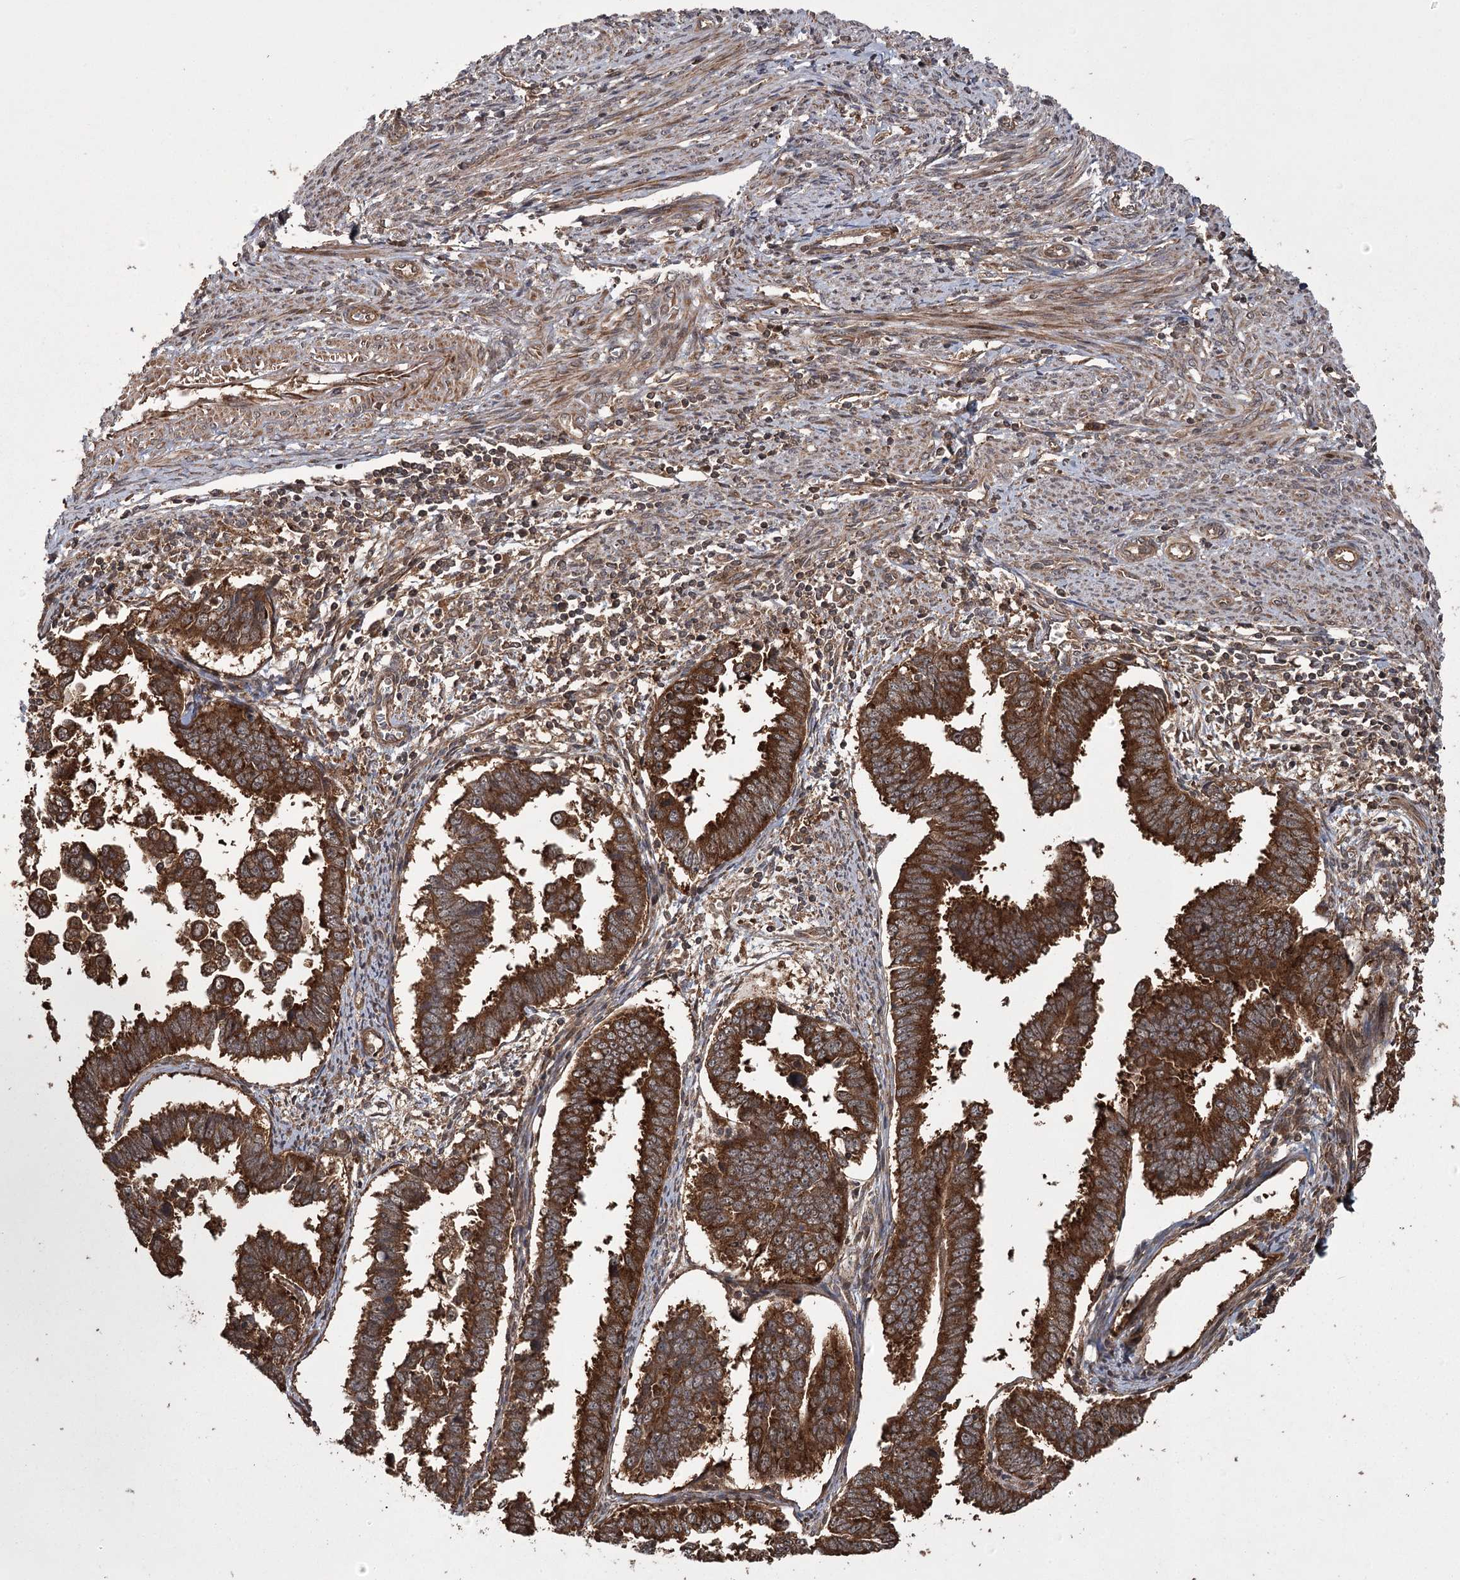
{"staining": {"intensity": "strong", "quantity": ">75%", "location": "cytoplasmic/membranous"}, "tissue": "endometrial cancer", "cell_type": "Tumor cells", "image_type": "cancer", "snomed": [{"axis": "morphology", "description": "Adenocarcinoma, NOS"}, {"axis": "topography", "description": "Endometrium"}], "caption": "A high amount of strong cytoplasmic/membranous staining is identified in about >75% of tumor cells in endometrial adenocarcinoma tissue. (DAB (3,3'-diaminobenzidine) IHC with brightfield microscopy, high magnification).", "gene": "RPAP3", "patient": {"sex": "female", "age": 75}}